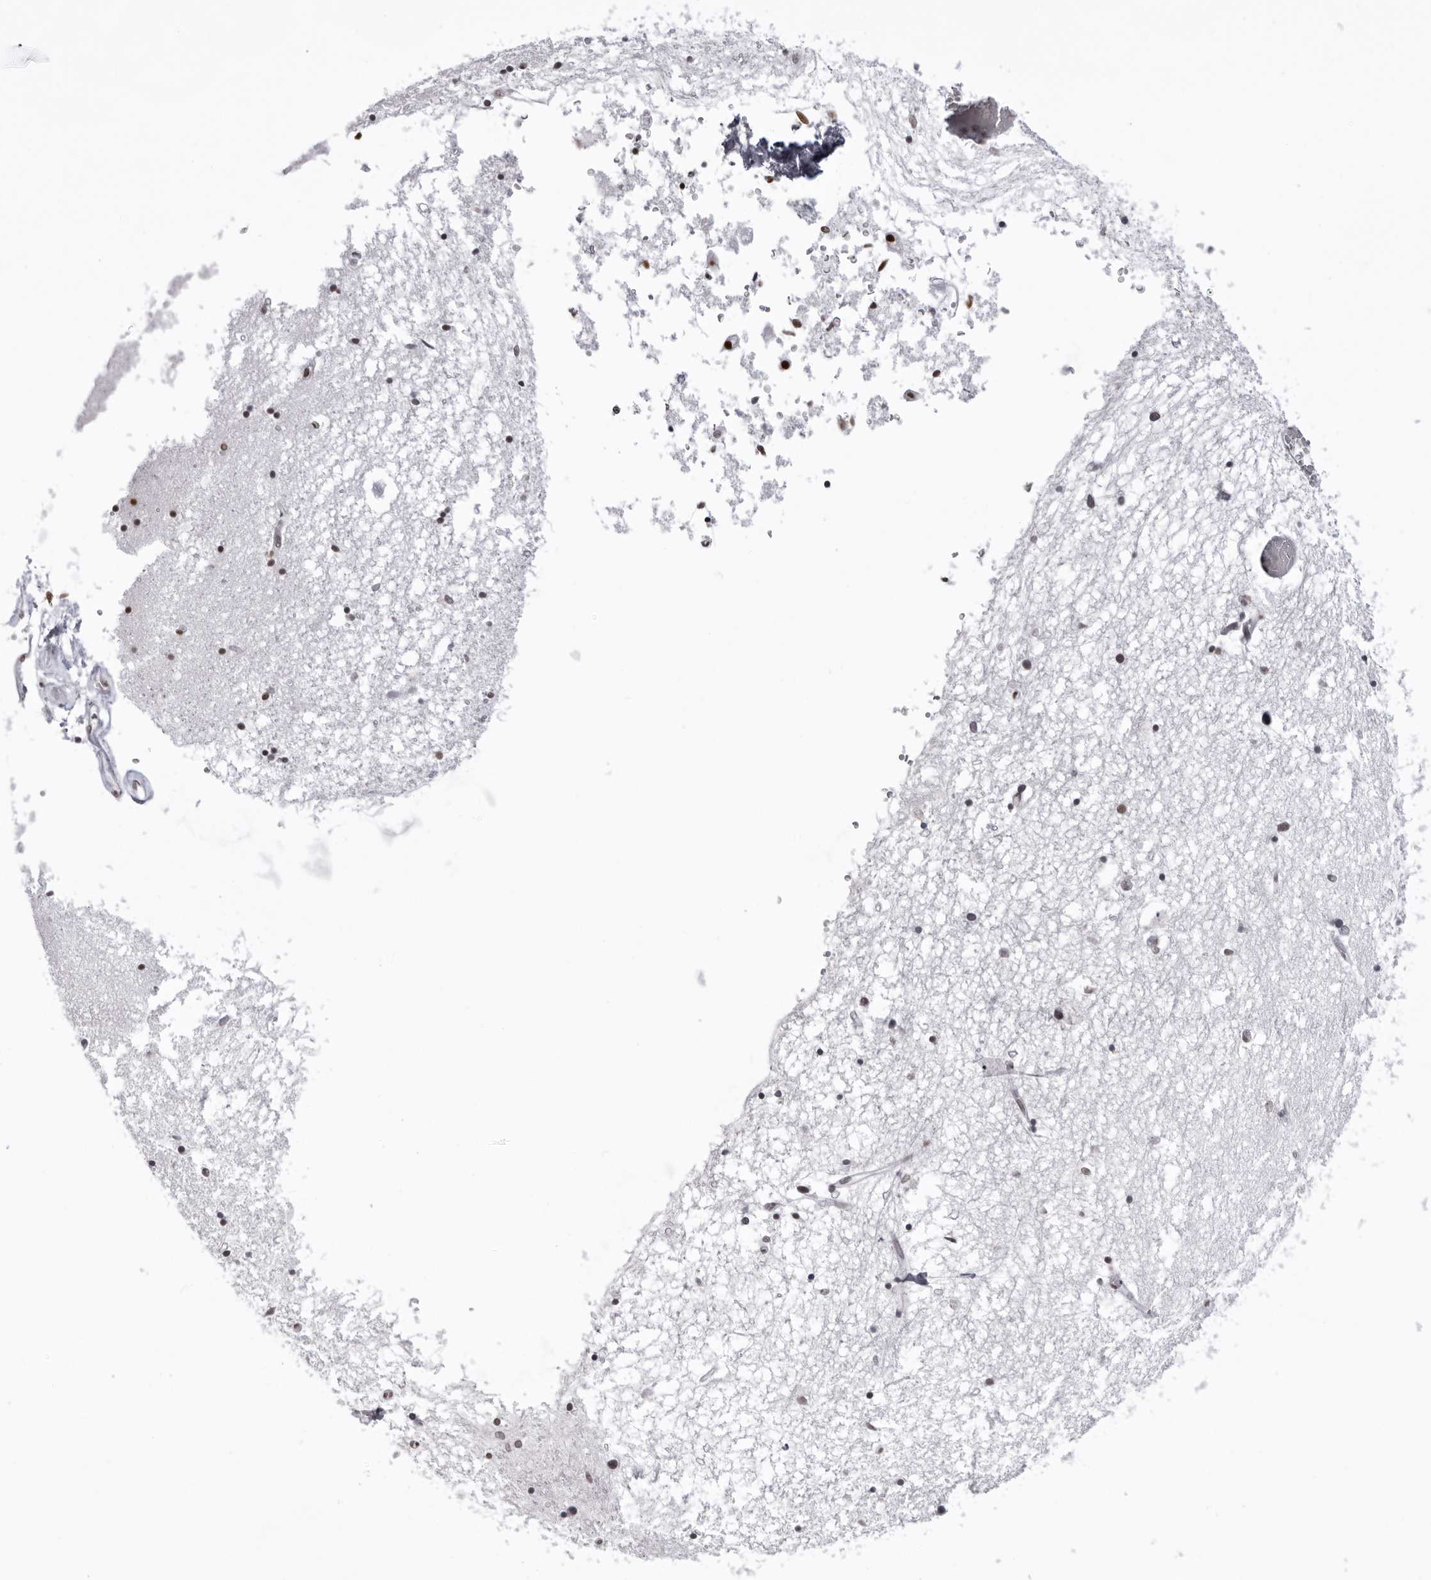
{"staining": {"intensity": "moderate", "quantity": "25%-75%", "location": "nuclear"}, "tissue": "hippocampus", "cell_type": "Glial cells", "image_type": "normal", "snomed": [{"axis": "morphology", "description": "Normal tissue, NOS"}, {"axis": "topography", "description": "Hippocampus"}], "caption": "Moderate nuclear positivity for a protein is identified in about 25%-75% of glial cells of benign hippocampus using immunohistochemistry.", "gene": "DHX9", "patient": {"sex": "male", "age": 70}}